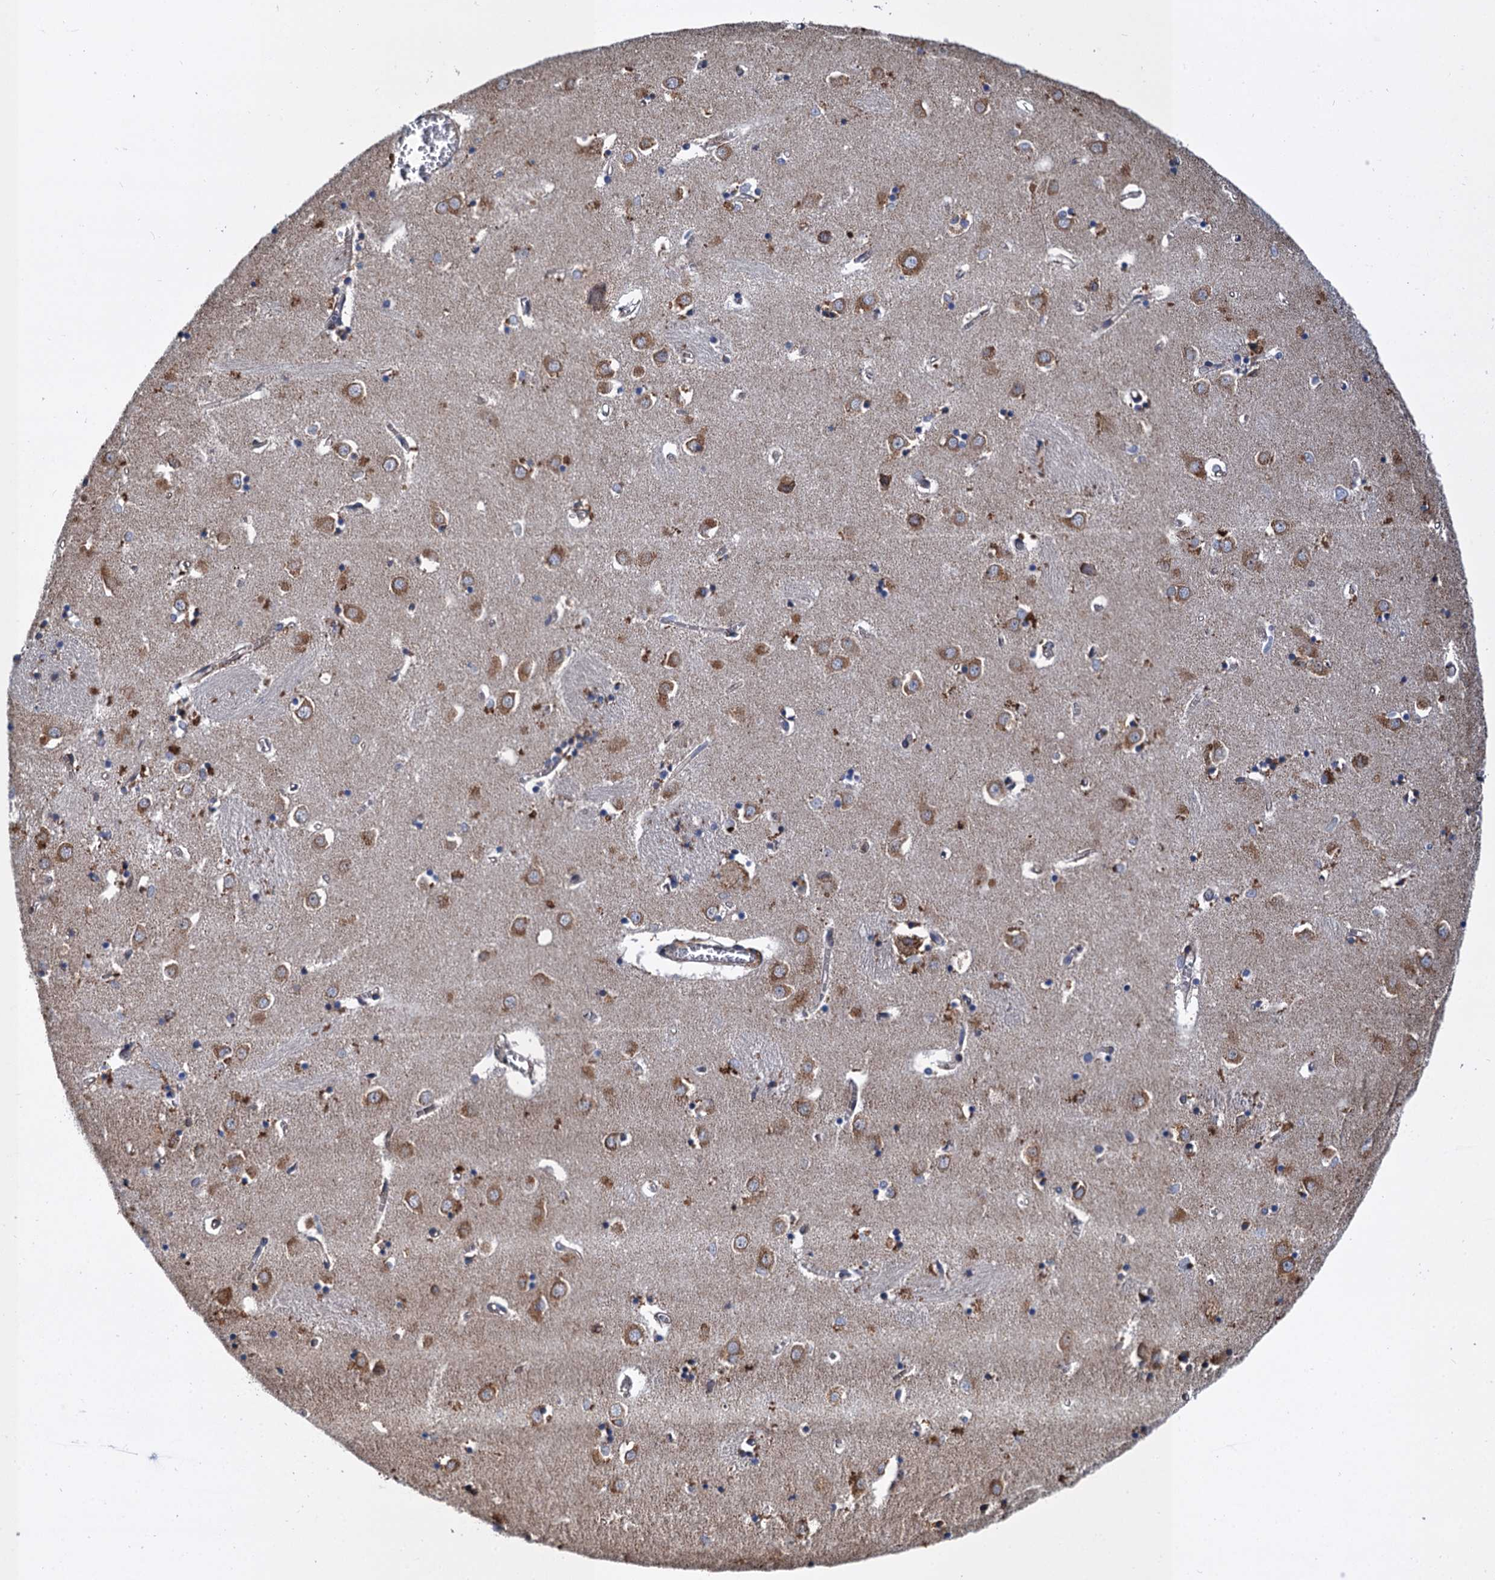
{"staining": {"intensity": "moderate", "quantity": "<25%", "location": "cytoplasmic/membranous"}, "tissue": "caudate", "cell_type": "Glial cells", "image_type": "normal", "snomed": [{"axis": "morphology", "description": "Normal tissue, NOS"}, {"axis": "topography", "description": "Lateral ventricle wall"}], "caption": "Moderate cytoplasmic/membranous protein expression is appreciated in about <25% of glial cells in caudate. The staining was performed using DAB to visualize the protein expression in brown, while the nuclei were stained in blue with hematoxylin (Magnification: 20x).", "gene": "LINS1", "patient": {"sex": "male", "age": 70}}